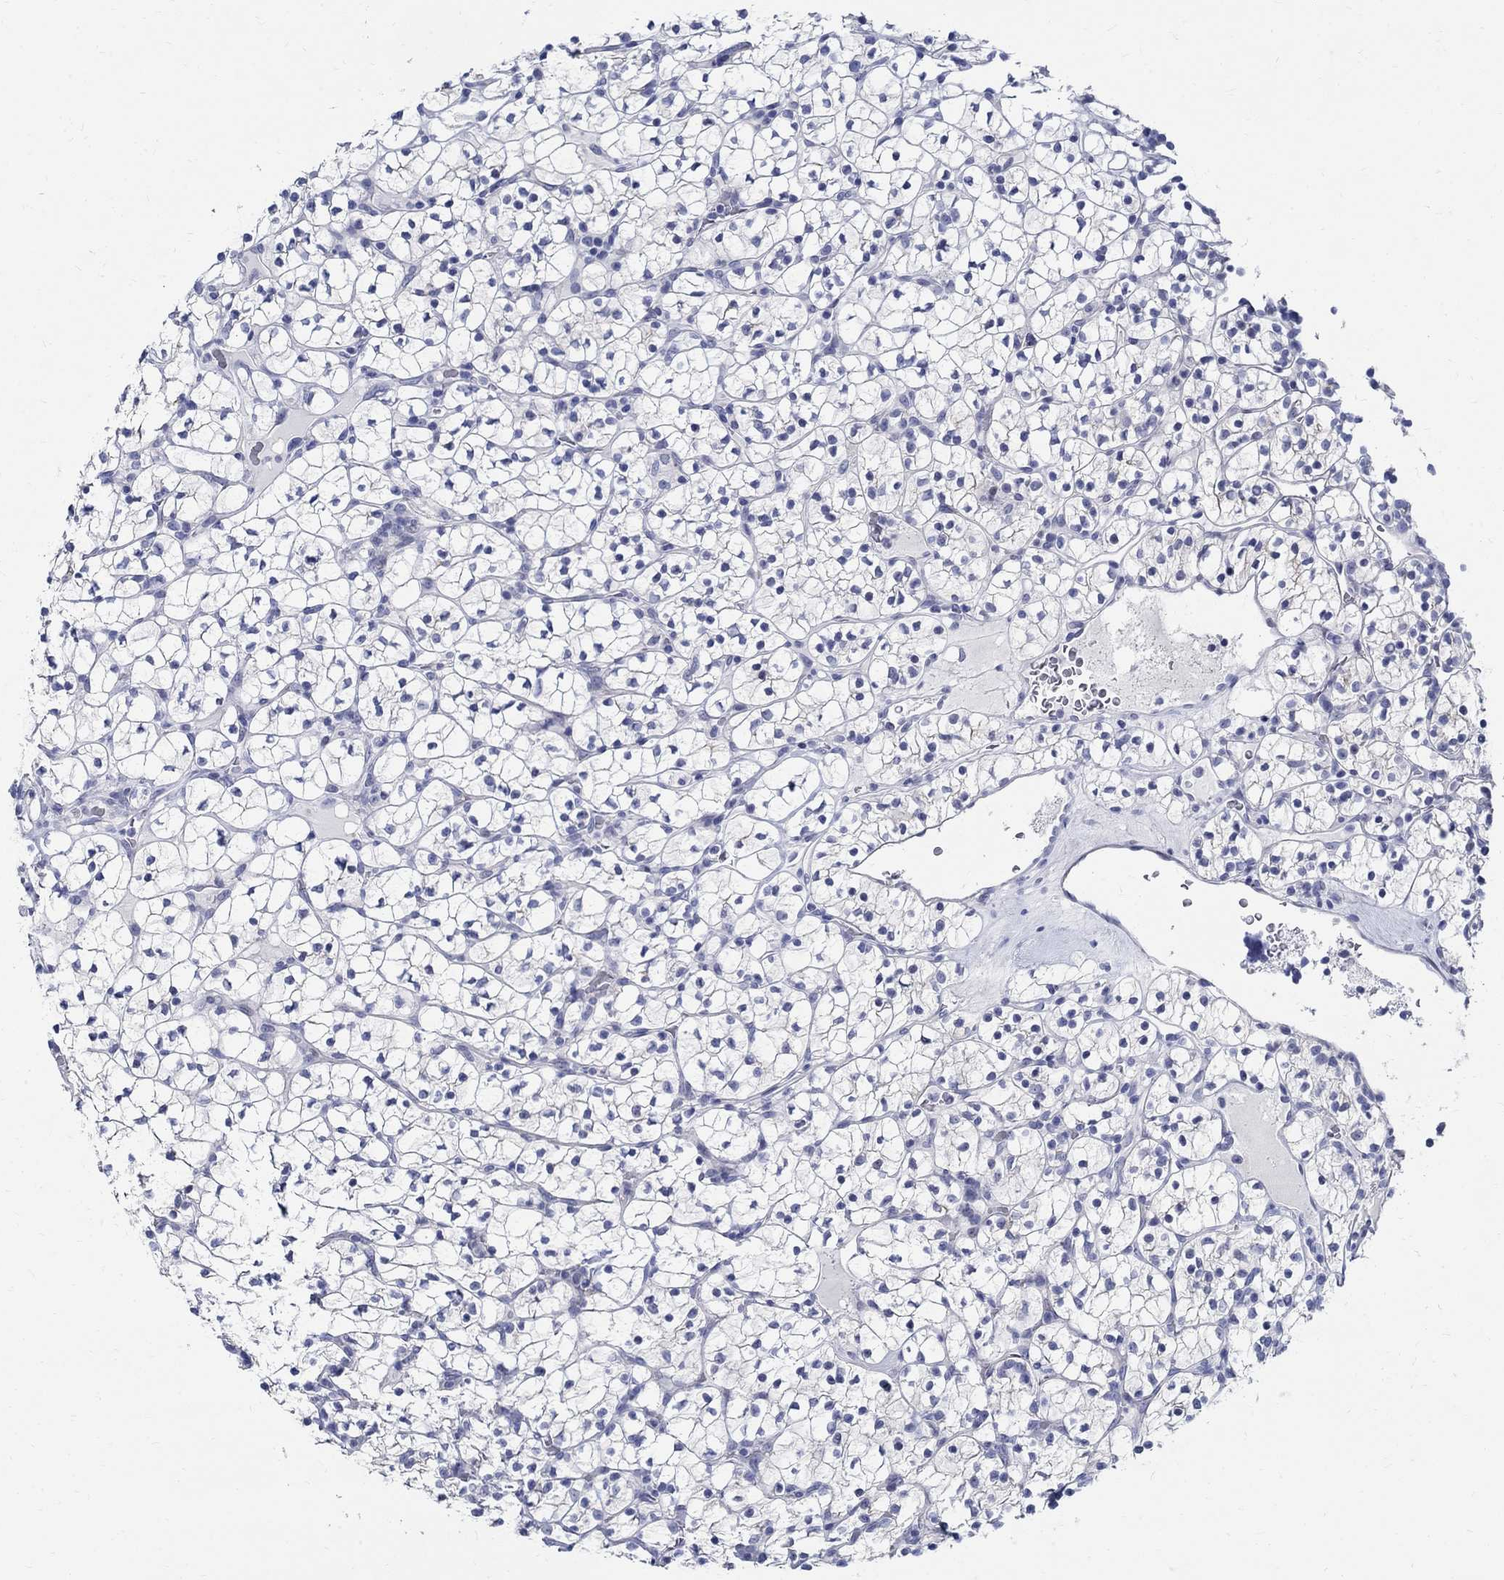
{"staining": {"intensity": "negative", "quantity": "none", "location": "none"}, "tissue": "renal cancer", "cell_type": "Tumor cells", "image_type": "cancer", "snomed": [{"axis": "morphology", "description": "Adenocarcinoma, NOS"}, {"axis": "topography", "description": "Kidney"}], "caption": "Human renal cancer (adenocarcinoma) stained for a protein using IHC displays no expression in tumor cells.", "gene": "BSPRY", "patient": {"sex": "female", "age": 89}}